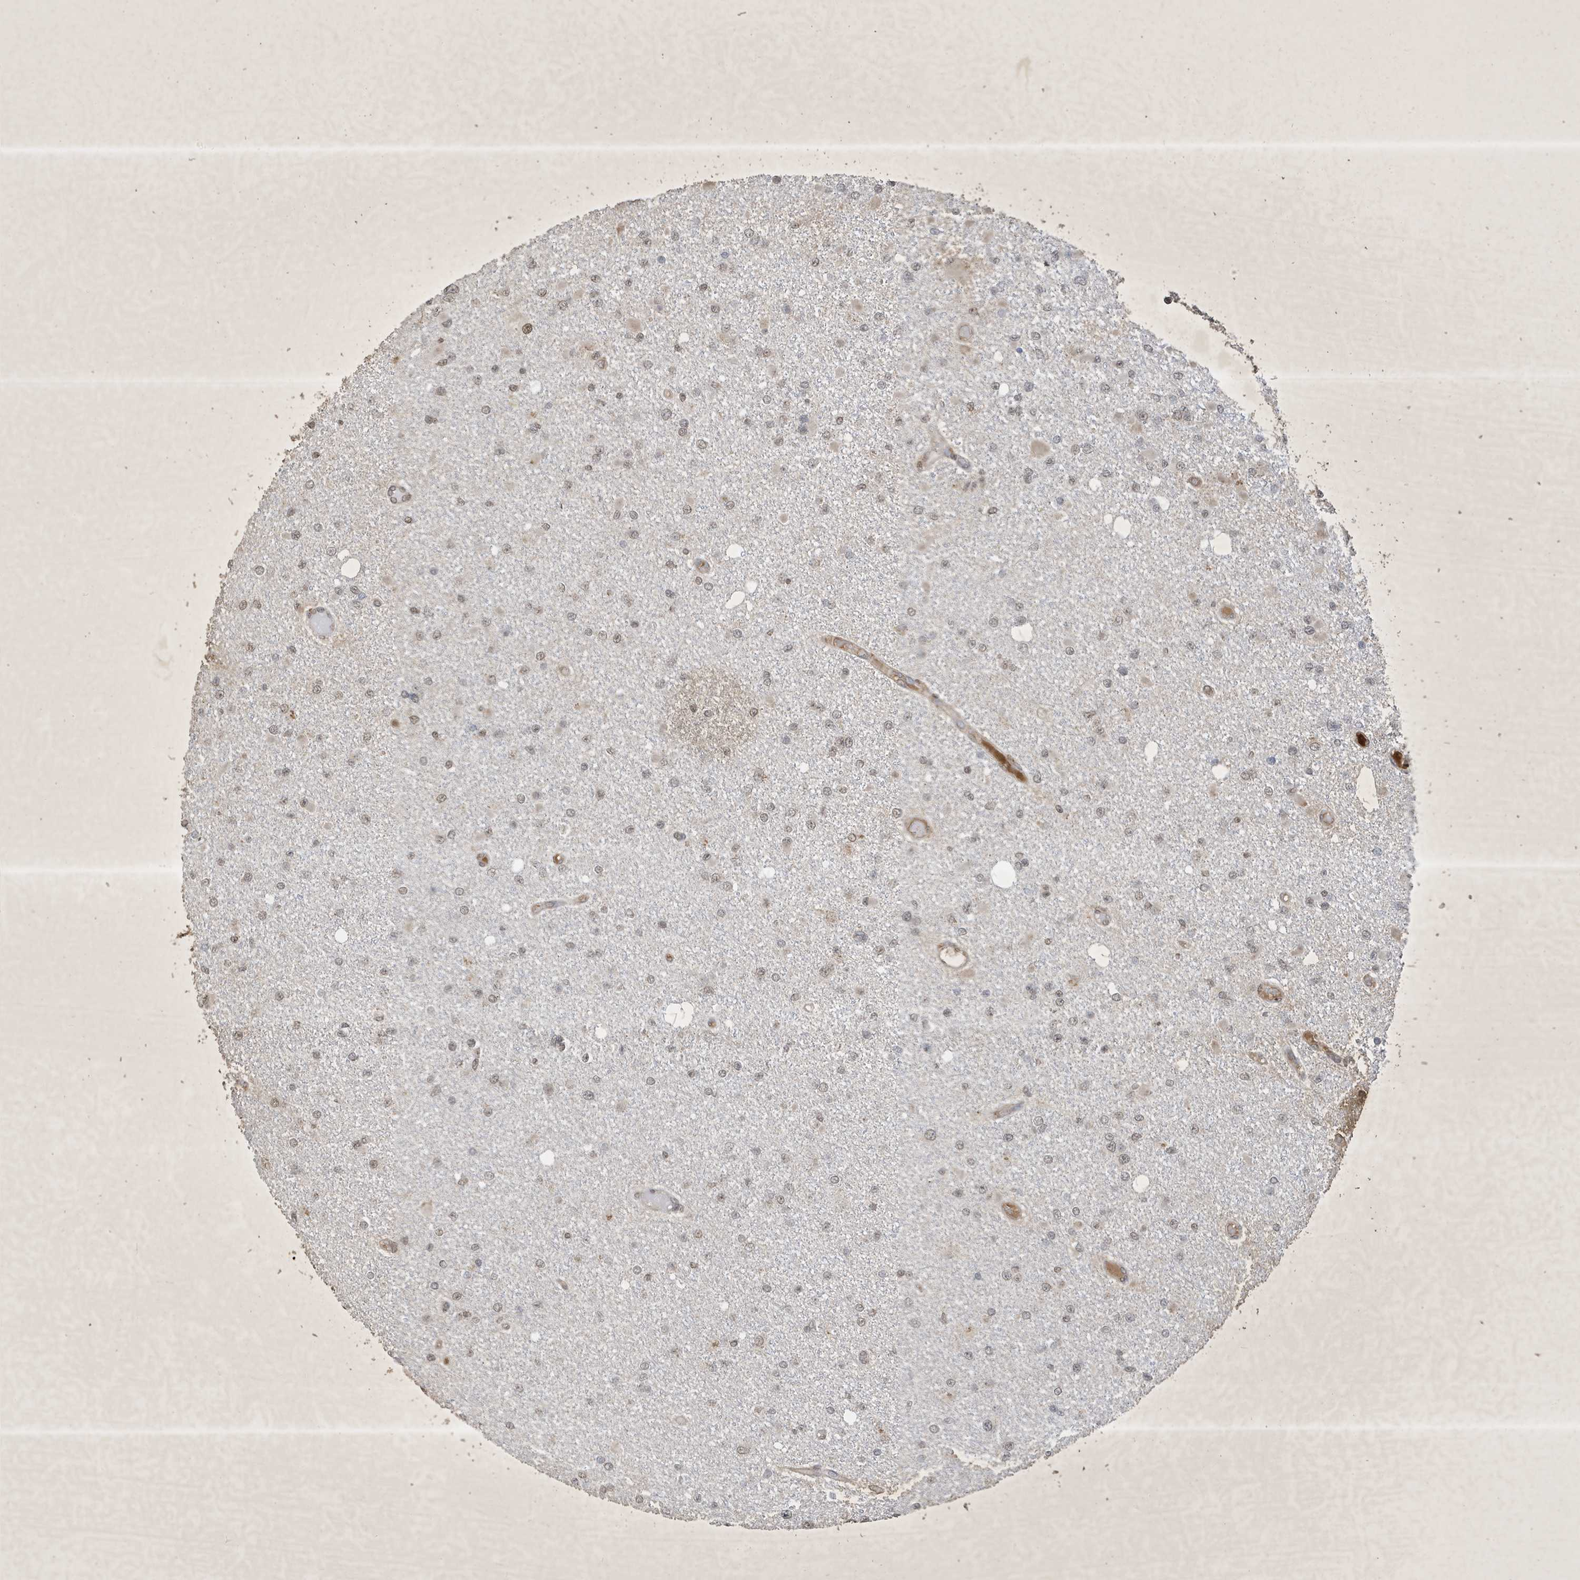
{"staining": {"intensity": "weak", "quantity": "25%-75%", "location": "nuclear"}, "tissue": "glioma", "cell_type": "Tumor cells", "image_type": "cancer", "snomed": [{"axis": "morphology", "description": "Glioma, malignant, Low grade"}, {"axis": "topography", "description": "Brain"}], "caption": "The histopathology image exhibits immunohistochemical staining of malignant low-grade glioma. There is weak nuclear staining is appreciated in about 25%-75% of tumor cells.", "gene": "STX10", "patient": {"sex": "female", "age": 22}}